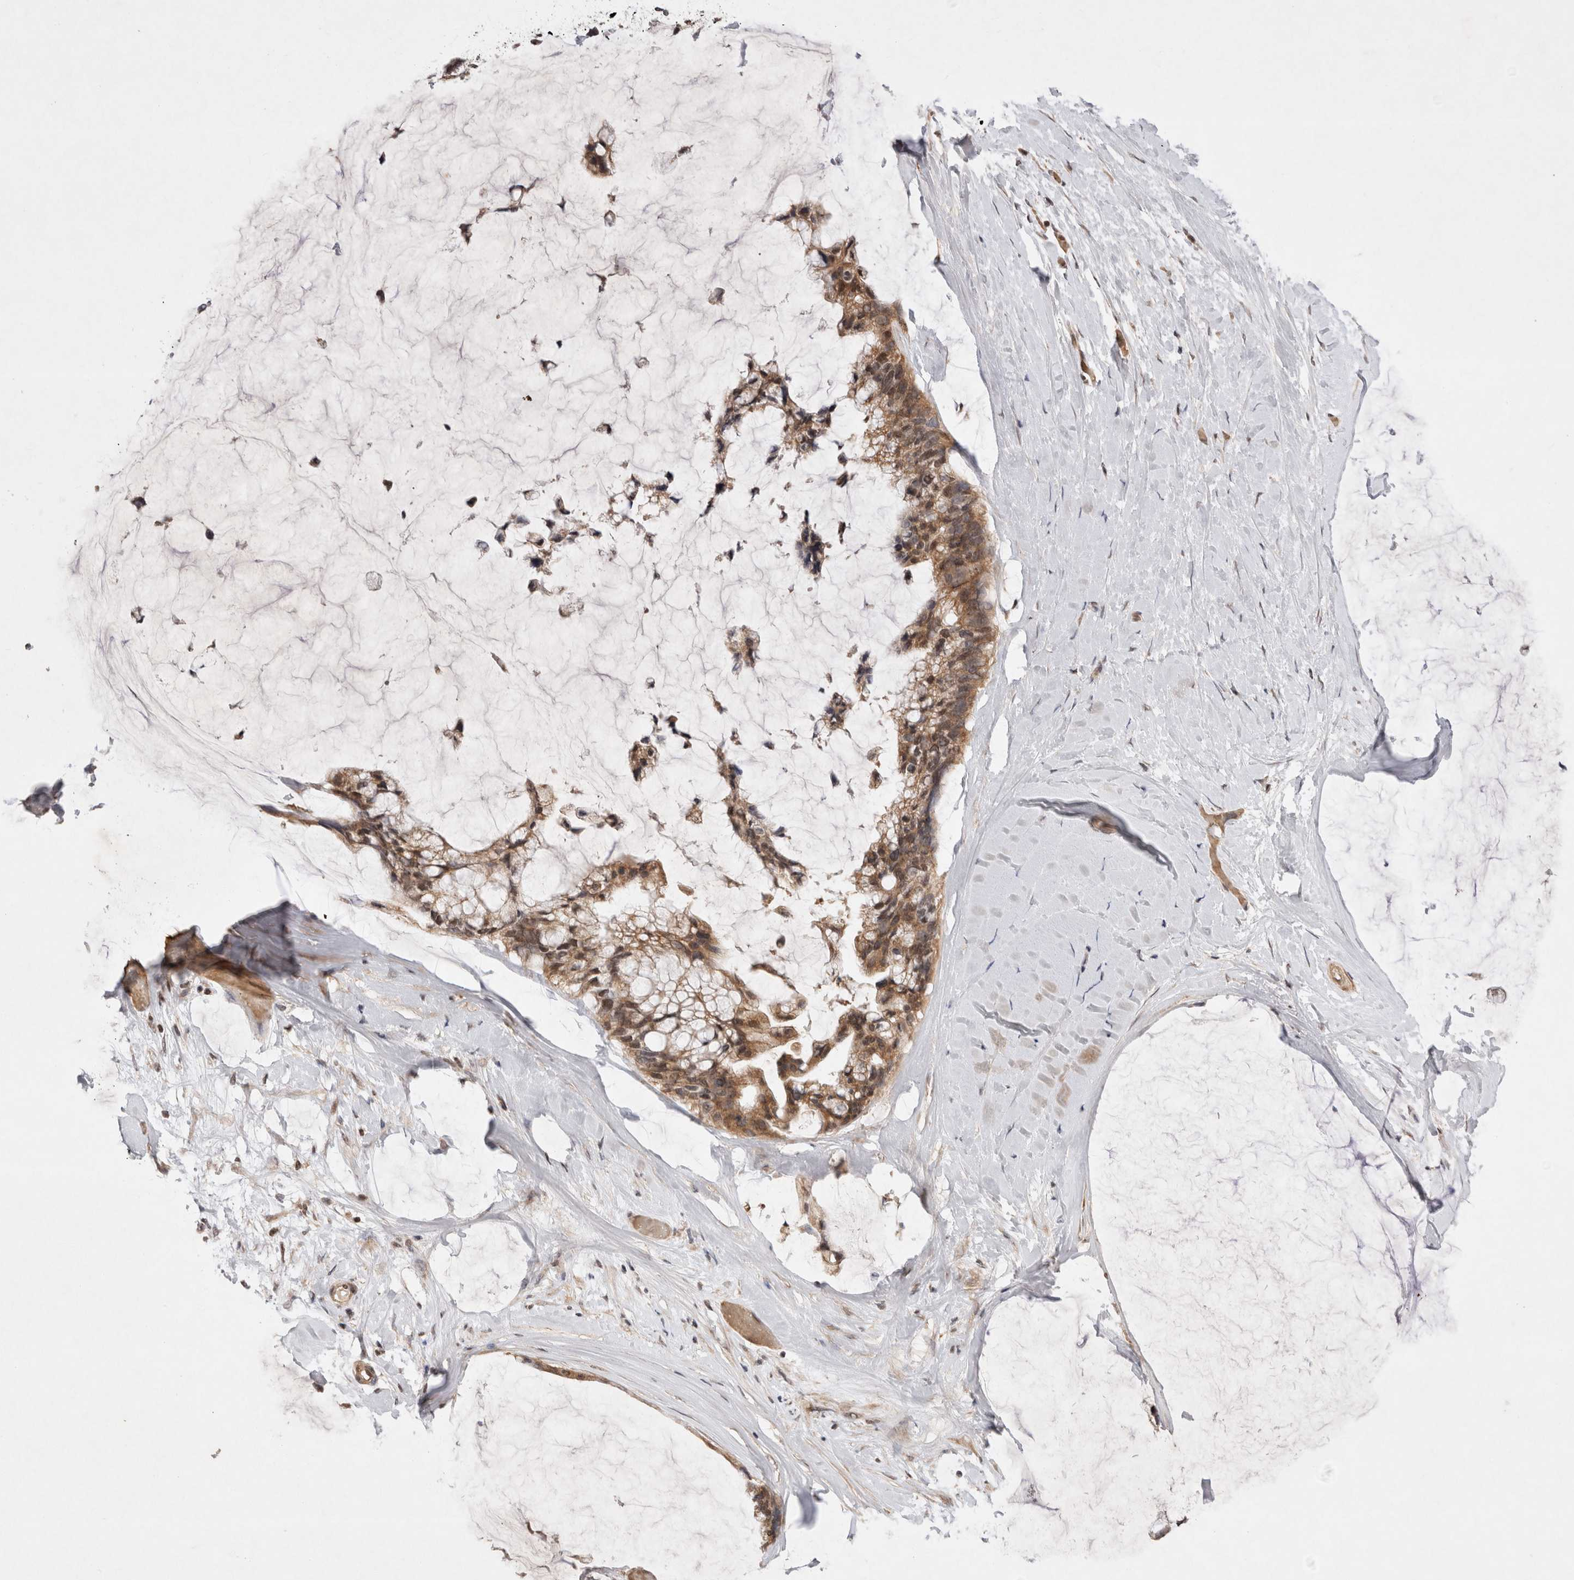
{"staining": {"intensity": "moderate", "quantity": ">75%", "location": "cytoplasmic/membranous"}, "tissue": "ovarian cancer", "cell_type": "Tumor cells", "image_type": "cancer", "snomed": [{"axis": "morphology", "description": "Cystadenocarcinoma, mucinous, NOS"}, {"axis": "topography", "description": "Ovary"}], "caption": "DAB immunohistochemical staining of ovarian cancer (mucinous cystadenocarcinoma) displays moderate cytoplasmic/membranous protein staining in approximately >75% of tumor cells.", "gene": "EIF2AK1", "patient": {"sex": "female", "age": 39}}